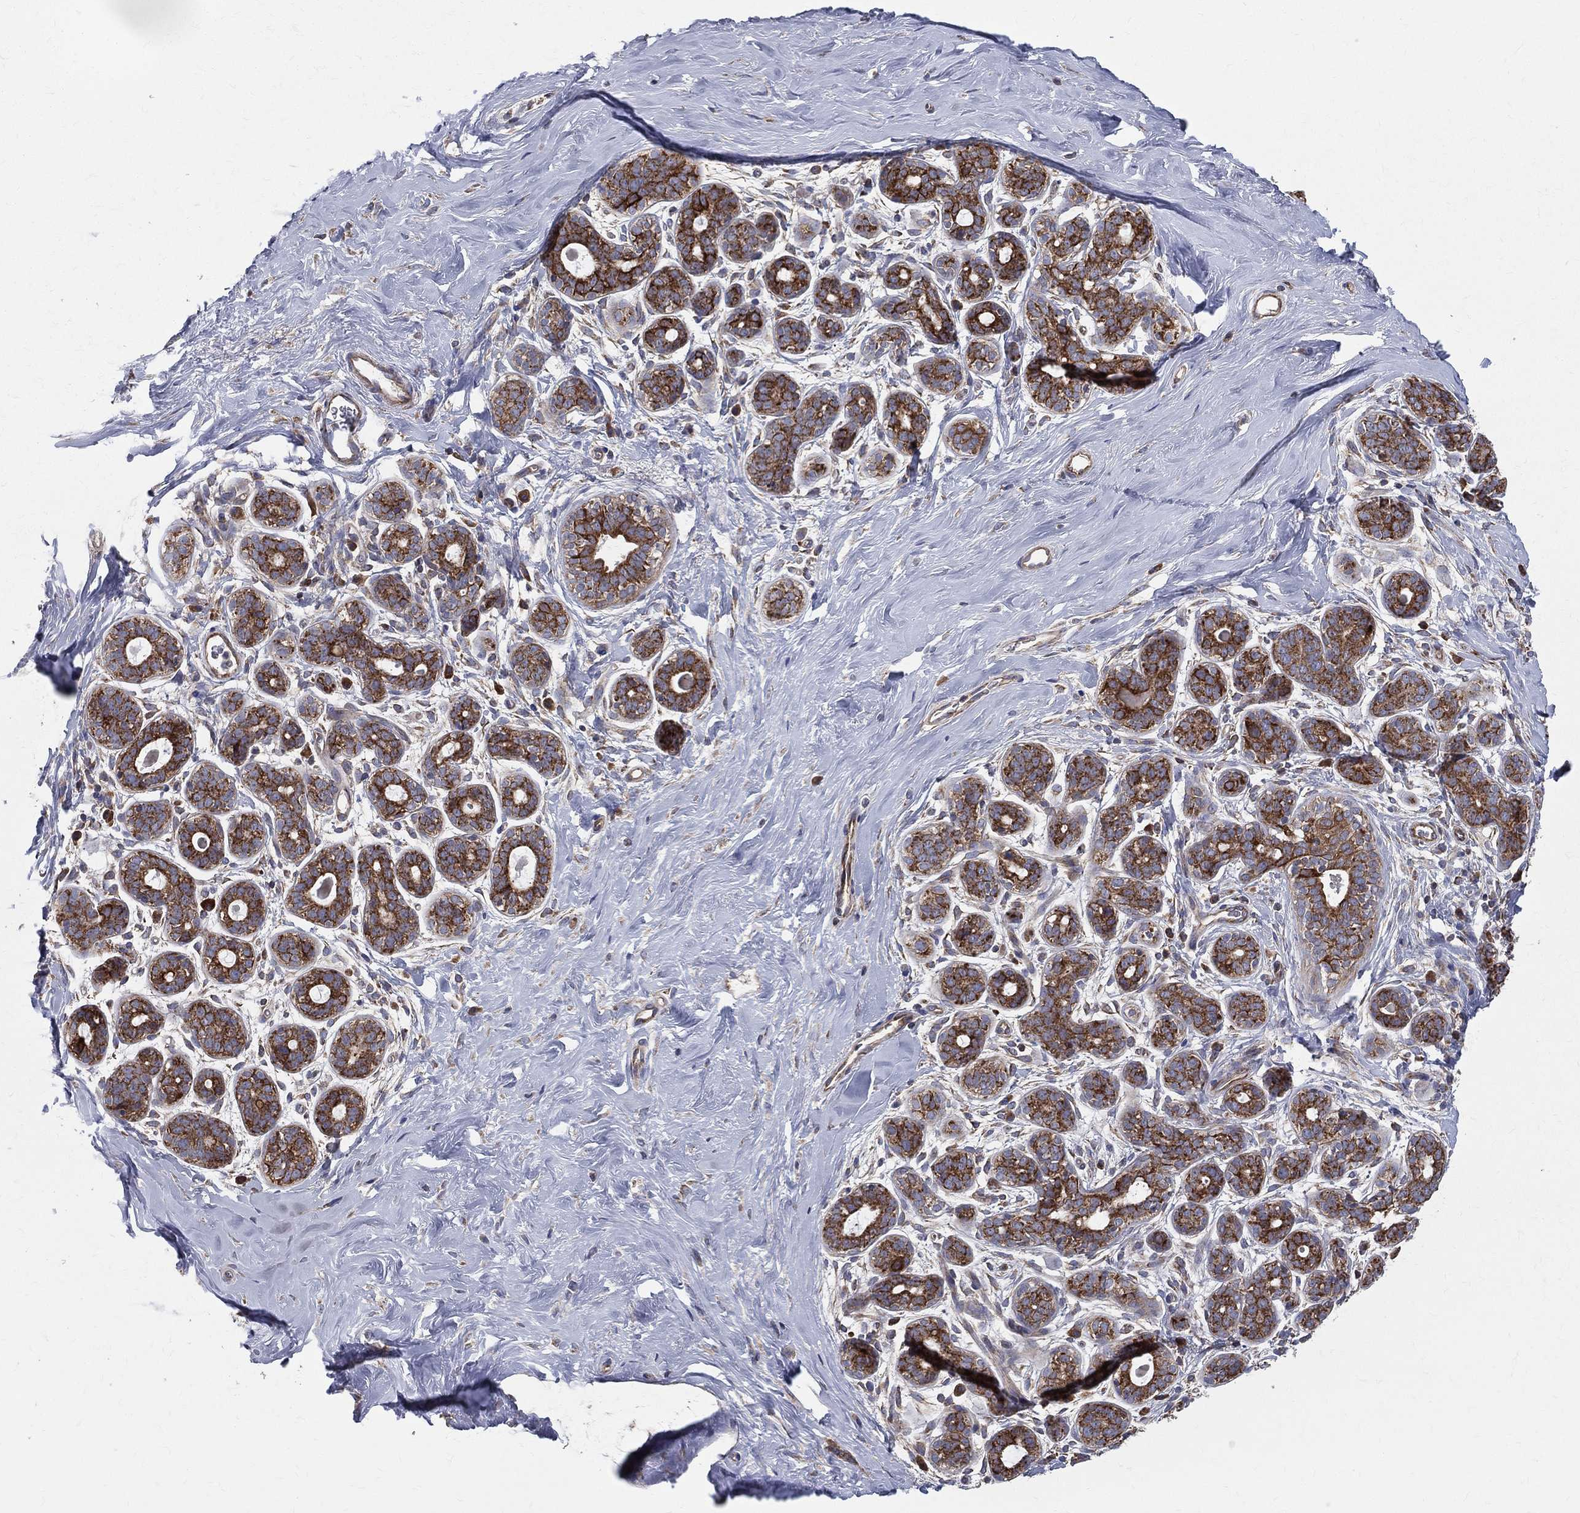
{"staining": {"intensity": "negative", "quantity": "none", "location": "none"}, "tissue": "breast", "cell_type": "Adipocytes", "image_type": "normal", "snomed": [{"axis": "morphology", "description": "Normal tissue, NOS"}, {"axis": "topography", "description": "Breast"}], "caption": "DAB immunohistochemical staining of benign breast demonstrates no significant positivity in adipocytes.", "gene": "MIX23", "patient": {"sex": "female", "age": 43}}